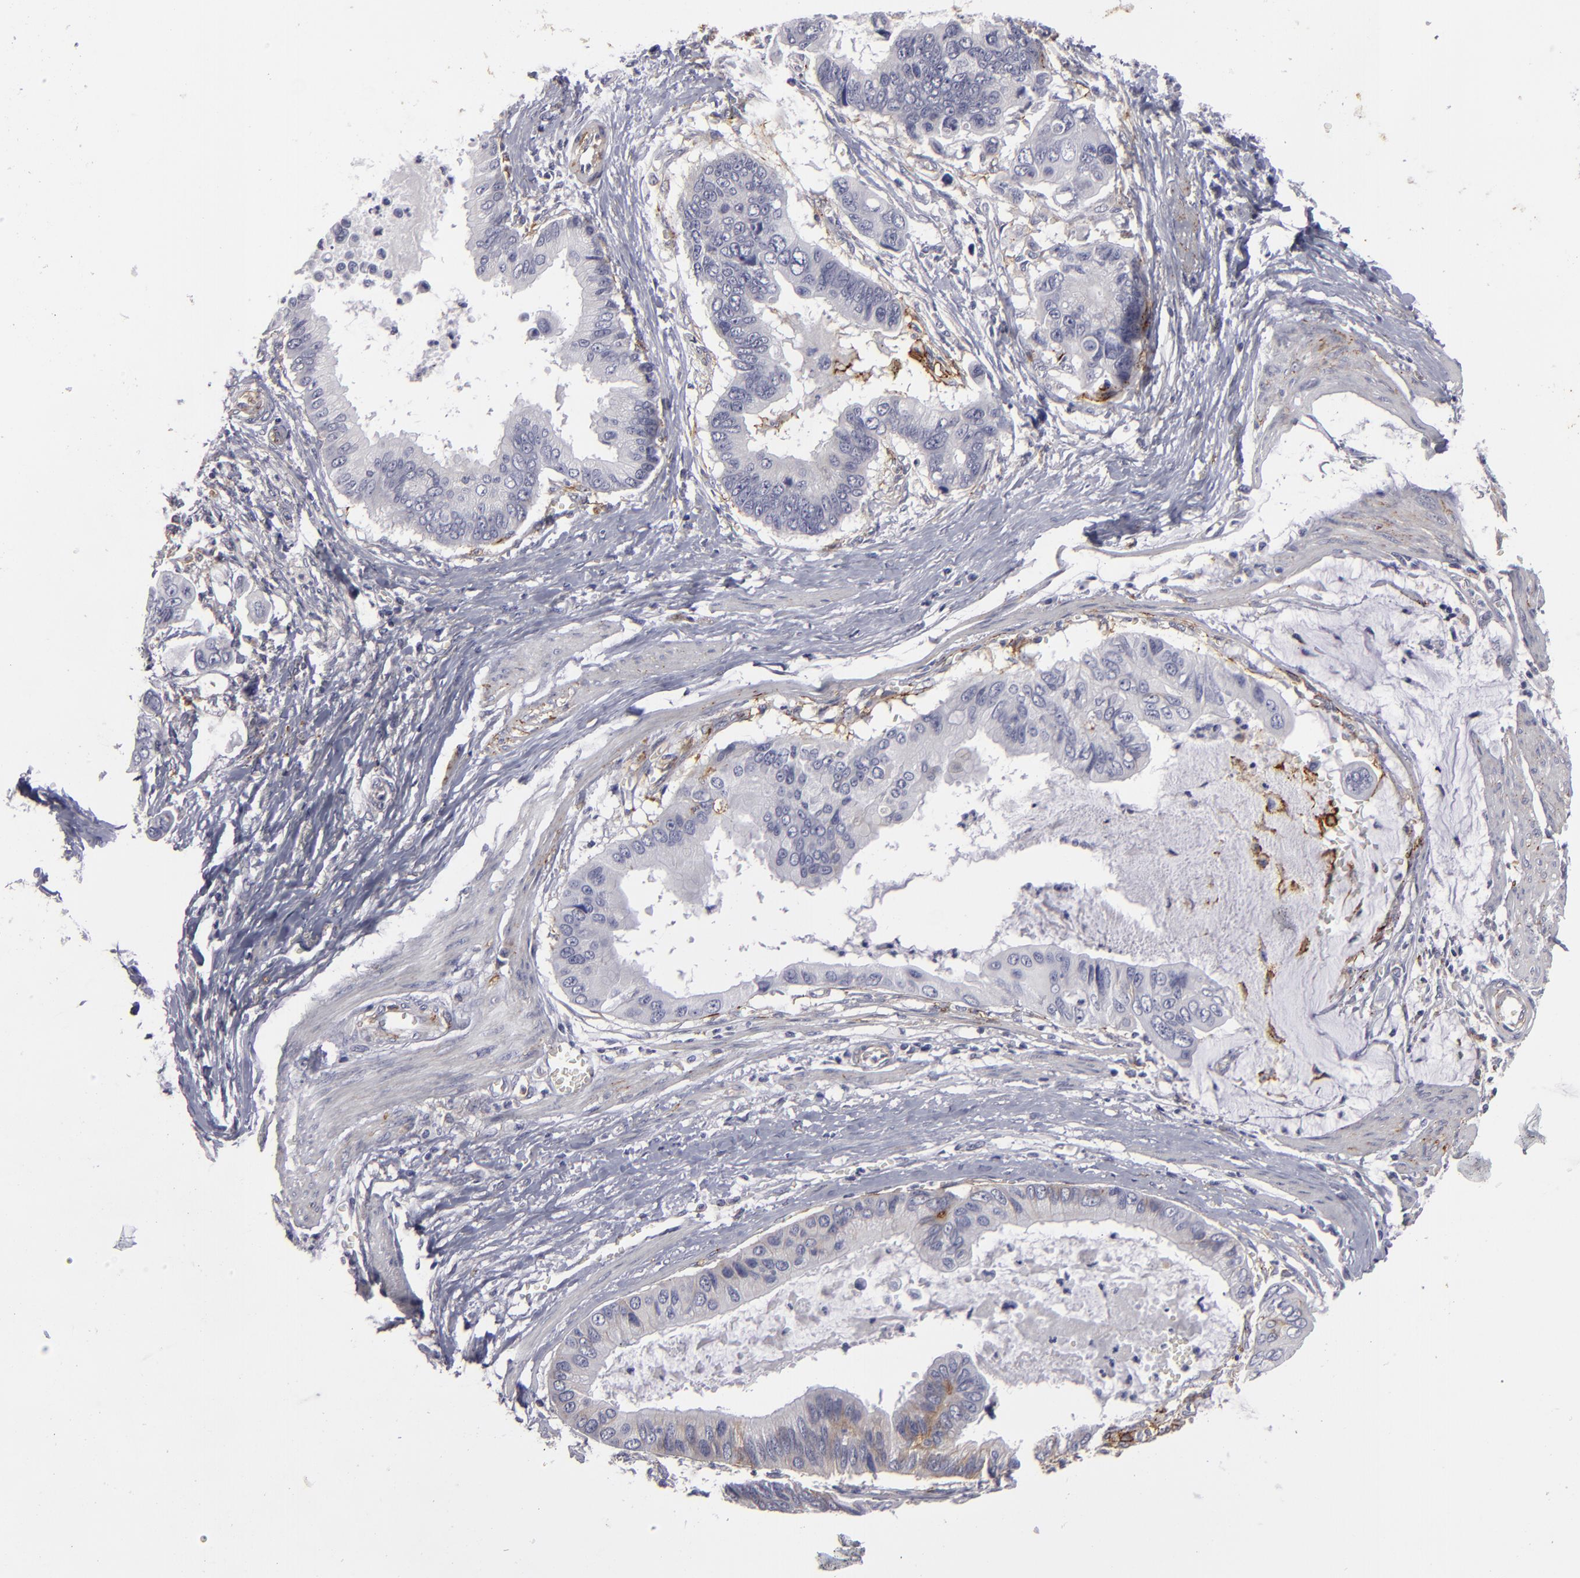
{"staining": {"intensity": "weak", "quantity": "<25%", "location": "cytoplasmic/membranous"}, "tissue": "stomach cancer", "cell_type": "Tumor cells", "image_type": "cancer", "snomed": [{"axis": "morphology", "description": "Adenocarcinoma, NOS"}, {"axis": "topography", "description": "Stomach, upper"}], "caption": "Immunohistochemistry of human stomach cancer (adenocarcinoma) exhibits no positivity in tumor cells.", "gene": "ALCAM", "patient": {"sex": "male", "age": 80}}